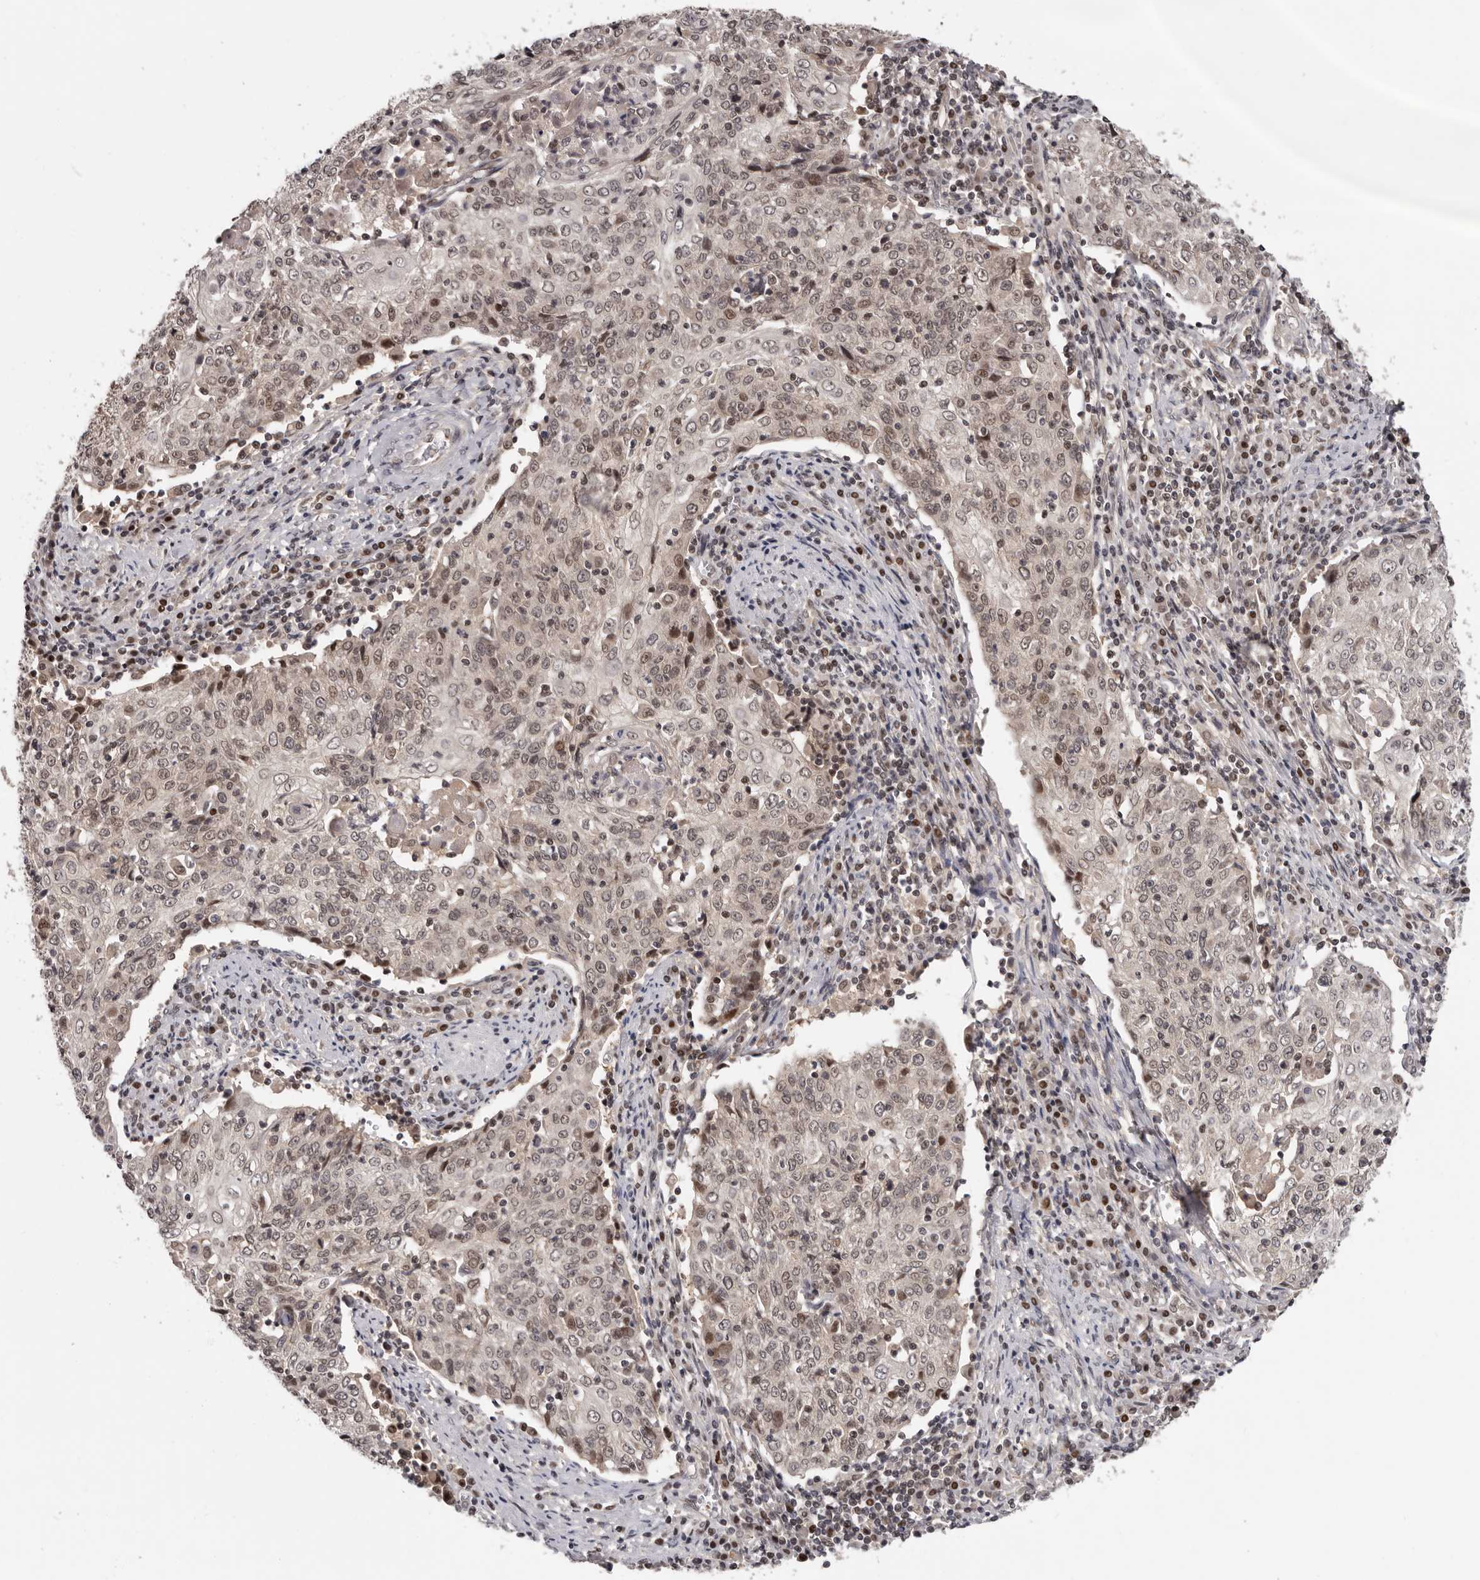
{"staining": {"intensity": "weak", "quantity": "25%-75%", "location": "nuclear"}, "tissue": "cervical cancer", "cell_type": "Tumor cells", "image_type": "cancer", "snomed": [{"axis": "morphology", "description": "Squamous cell carcinoma, NOS"}, {"axis": "topography", "description": "Cervix"}], "caption": "Weak nuclear protein expression is identified in about 25%-75% of tumor cells in cervical cancer.", "gene": "TBX5", "patient": {"sex": "female", "age": 48}}